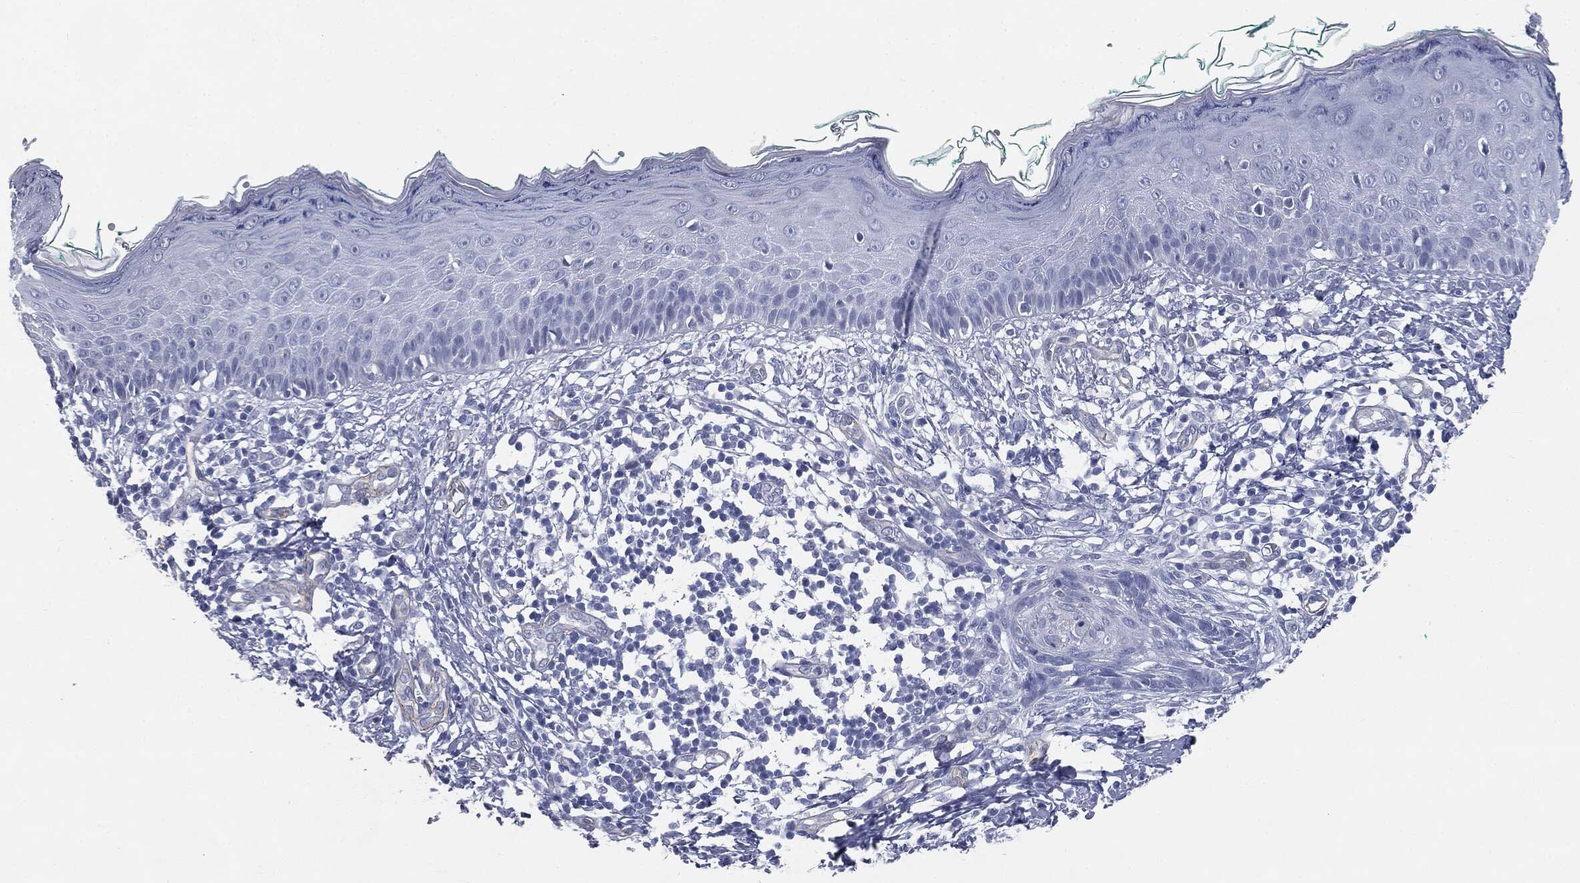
{"staining": {"intensity": "negative", "quantity": "none", "location": "none"}, "tissue": "skin", "cell_type": "Fibroblasts", "image_type": "normal", "snomed": [{"axis": "morphology", "description": "Normal tissue, NOS"}, {"axis": "morphology", "description": "Basal cell carcinoma"}, {"axis": "topography", "description": "Skin"}], "caption": "Fibroblasts show no significant positivity in benign skin.", "gene": "MUC5AC", "patient": {"sex": "male", "age": 33}}